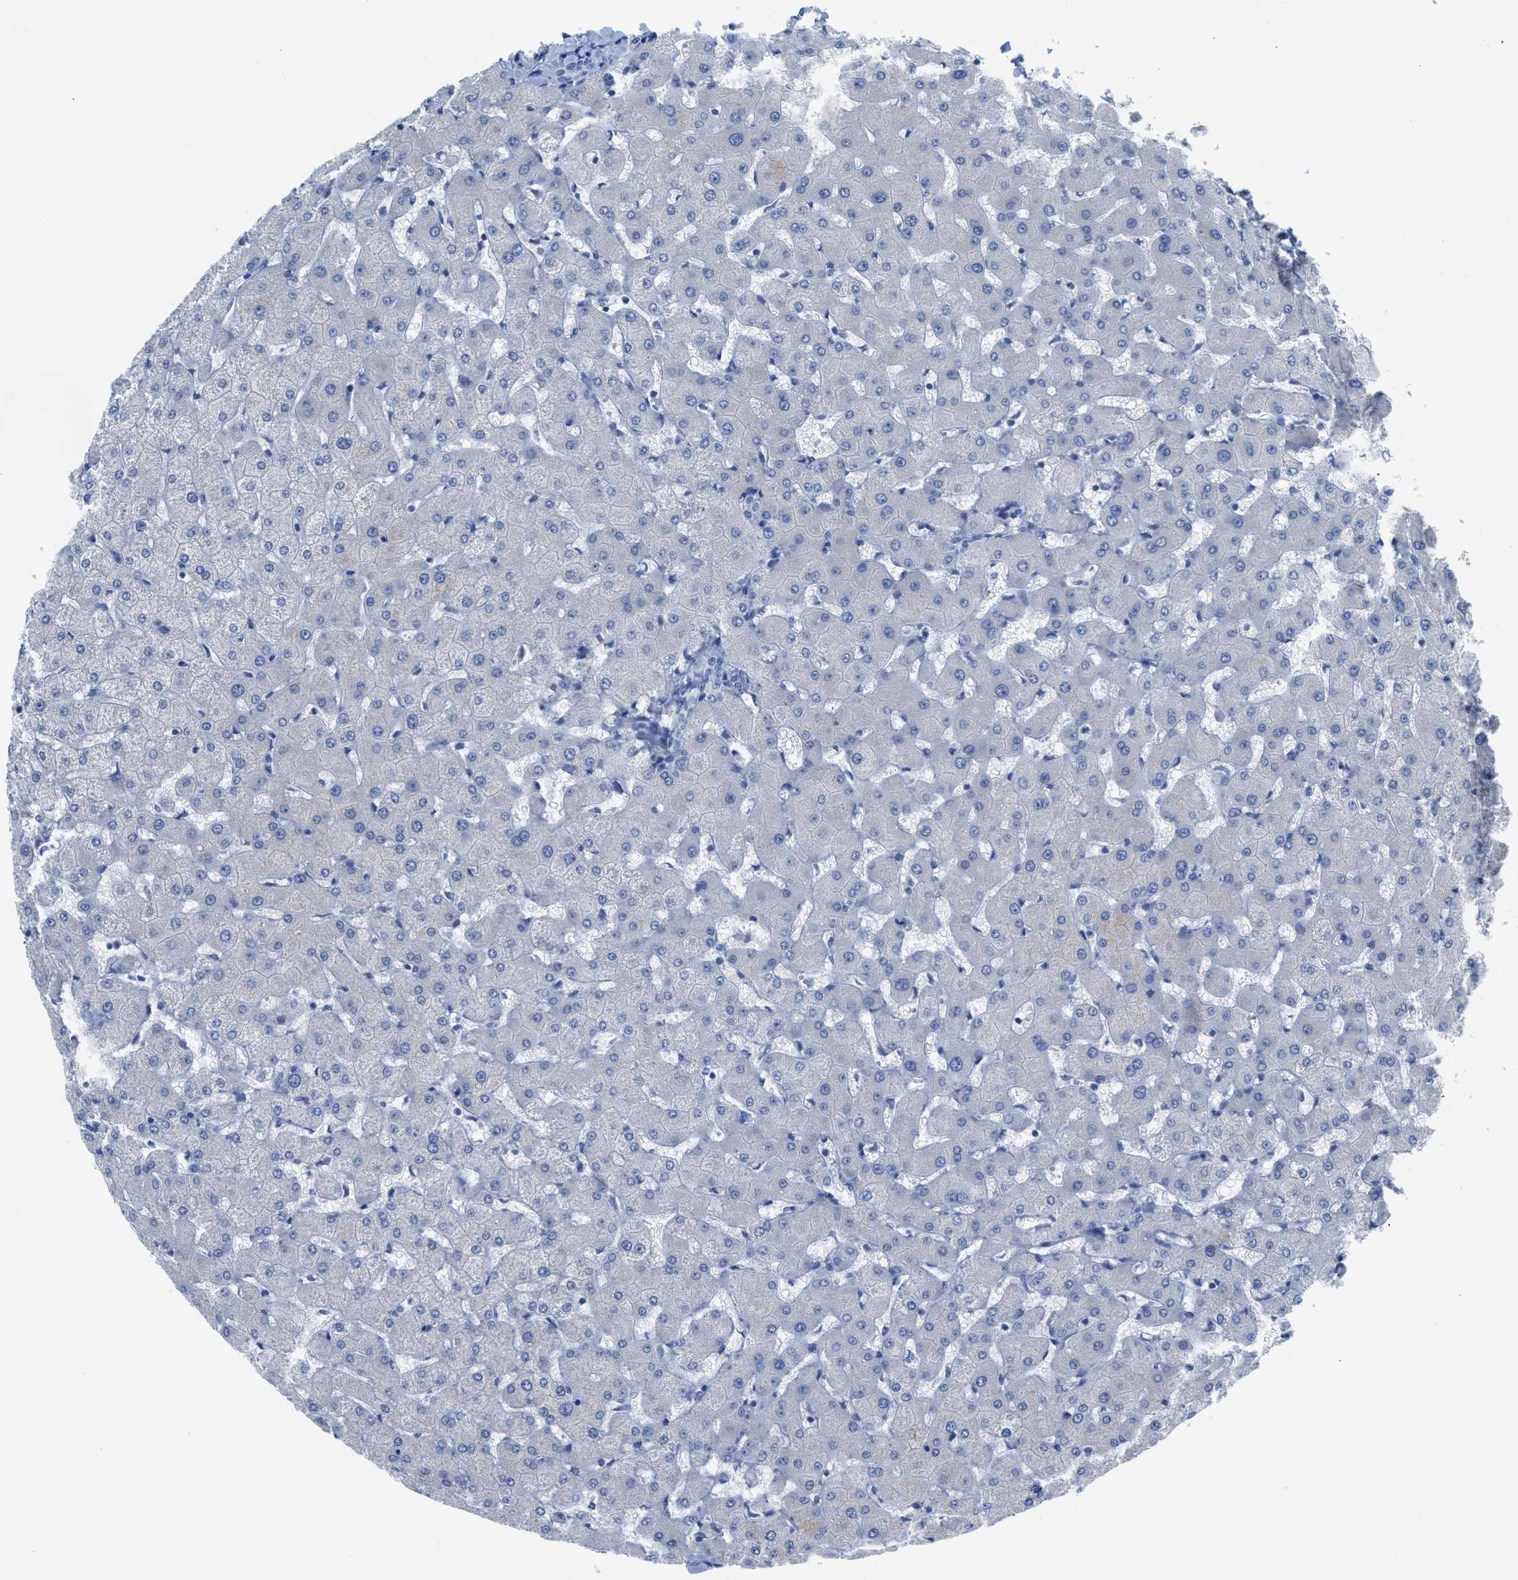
{"staining": {"intensity": "negative", "quantity": "none", "location": "none"}, "tissue": "liver", "cell_type": "Cholangiocytes", "image_type": "normal", "snomed": [{"axis": "morphology", "description": "Normal tissue, NOS"}, {"axis": "topography", "description": "Liver"}], "caption": "IHC micrograph of unremarkable liver stained for a protein (brown), which exhibits no expression in cholangiocytes.", "gene": "HSF2", "patient": {"sex": "female", "age": 63}}